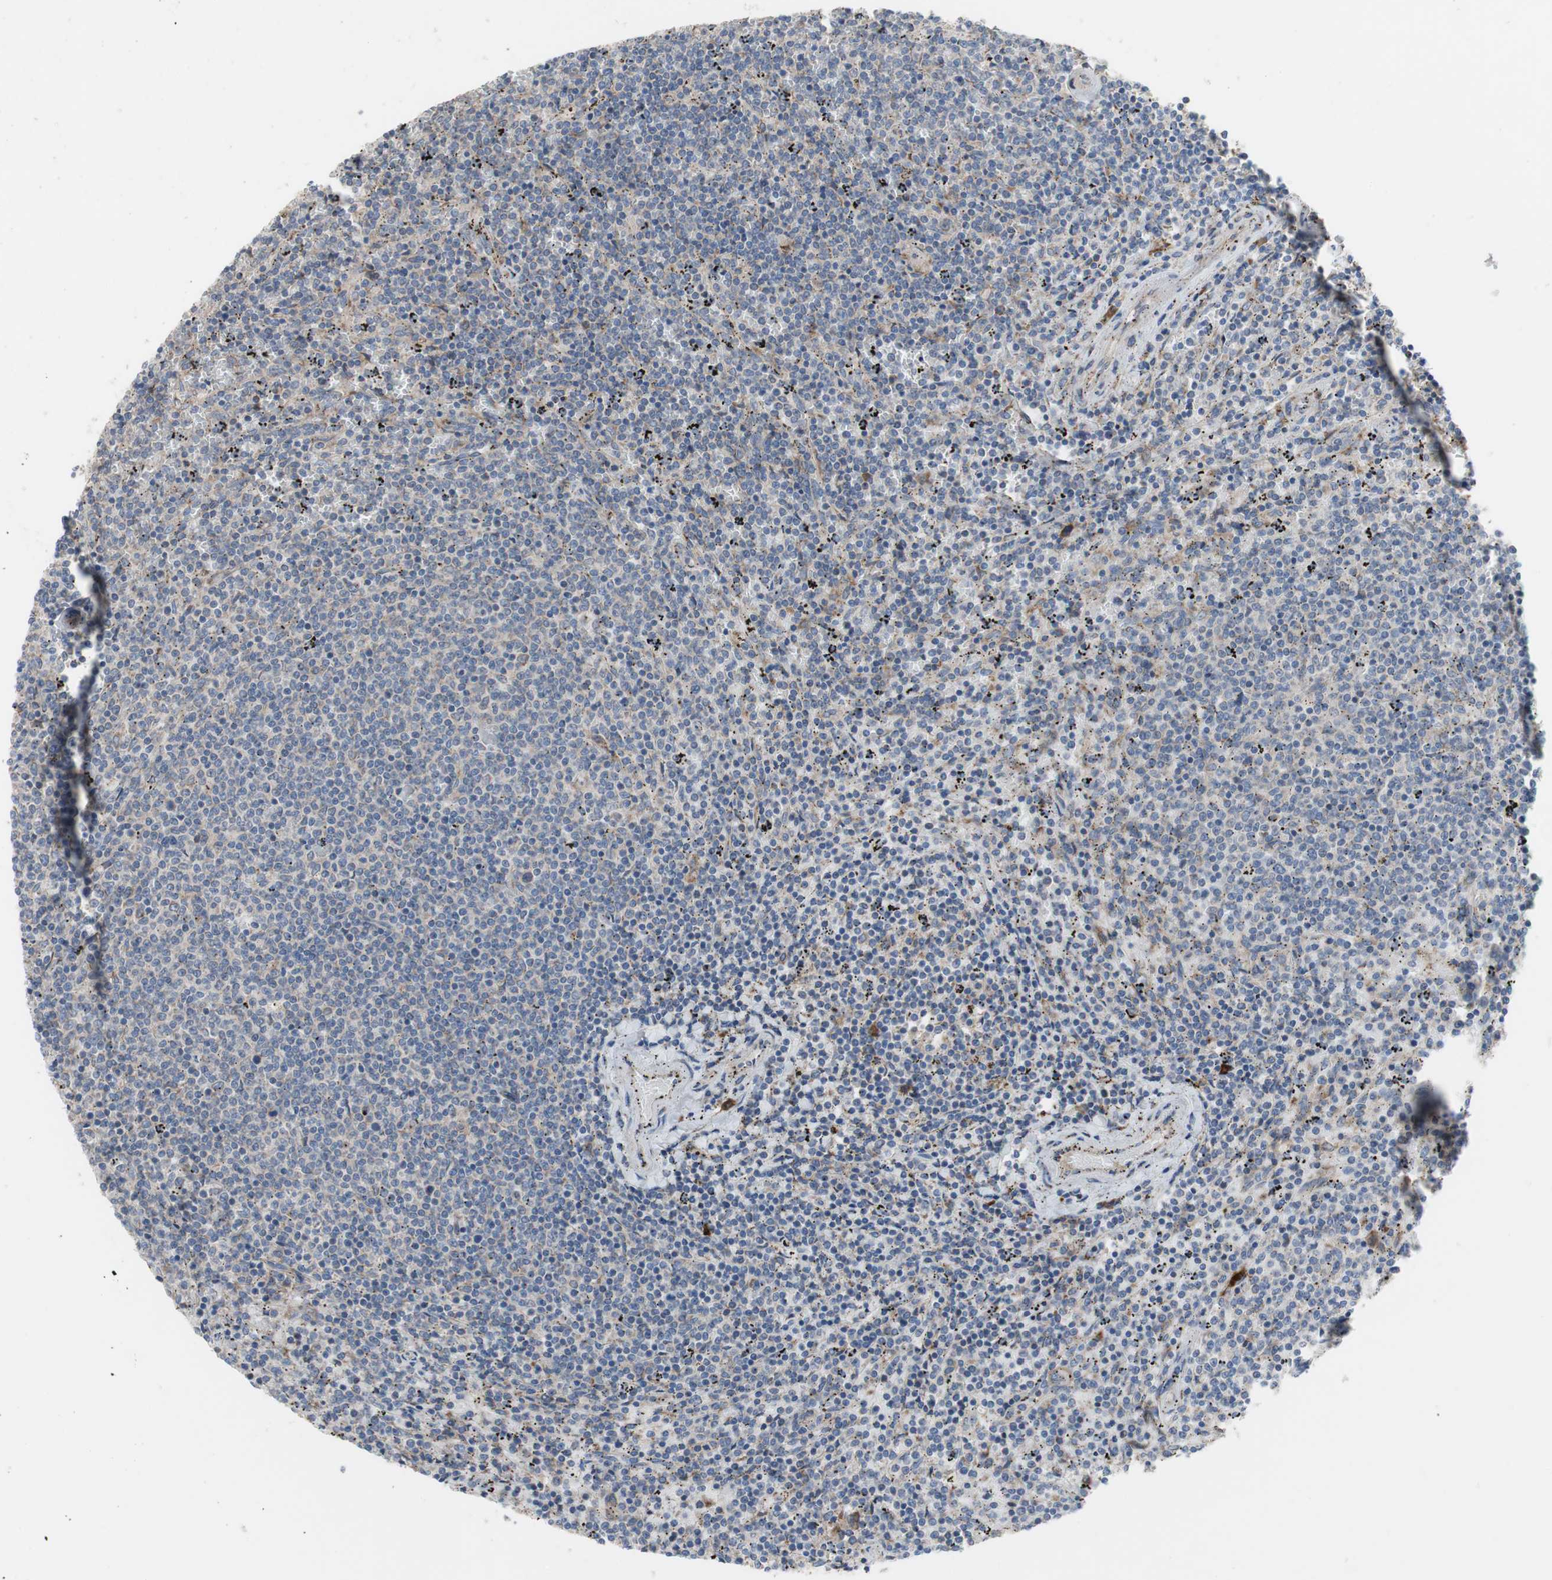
{"staining": {"intensity": "weak", "quantity": "<25%", "location": "cytoplasmic/membranous"}, "tissue": "lymphoma", "cell_type": "Tumor cells", "image_type": "cancer", "snomed": [{"axis": "morphology", "description": "Malignant lymphoma, non-Hodgkin's type, Low grade"}, {"axis": "topography", "description": "Spleen"}], "caption": "Immunohistochemistry image of human lymphoma stained for a protein (brown), which displays no staining in tumor cells.", "gene": "TTC14", "patient": {"sex": "female", "age": 50}}